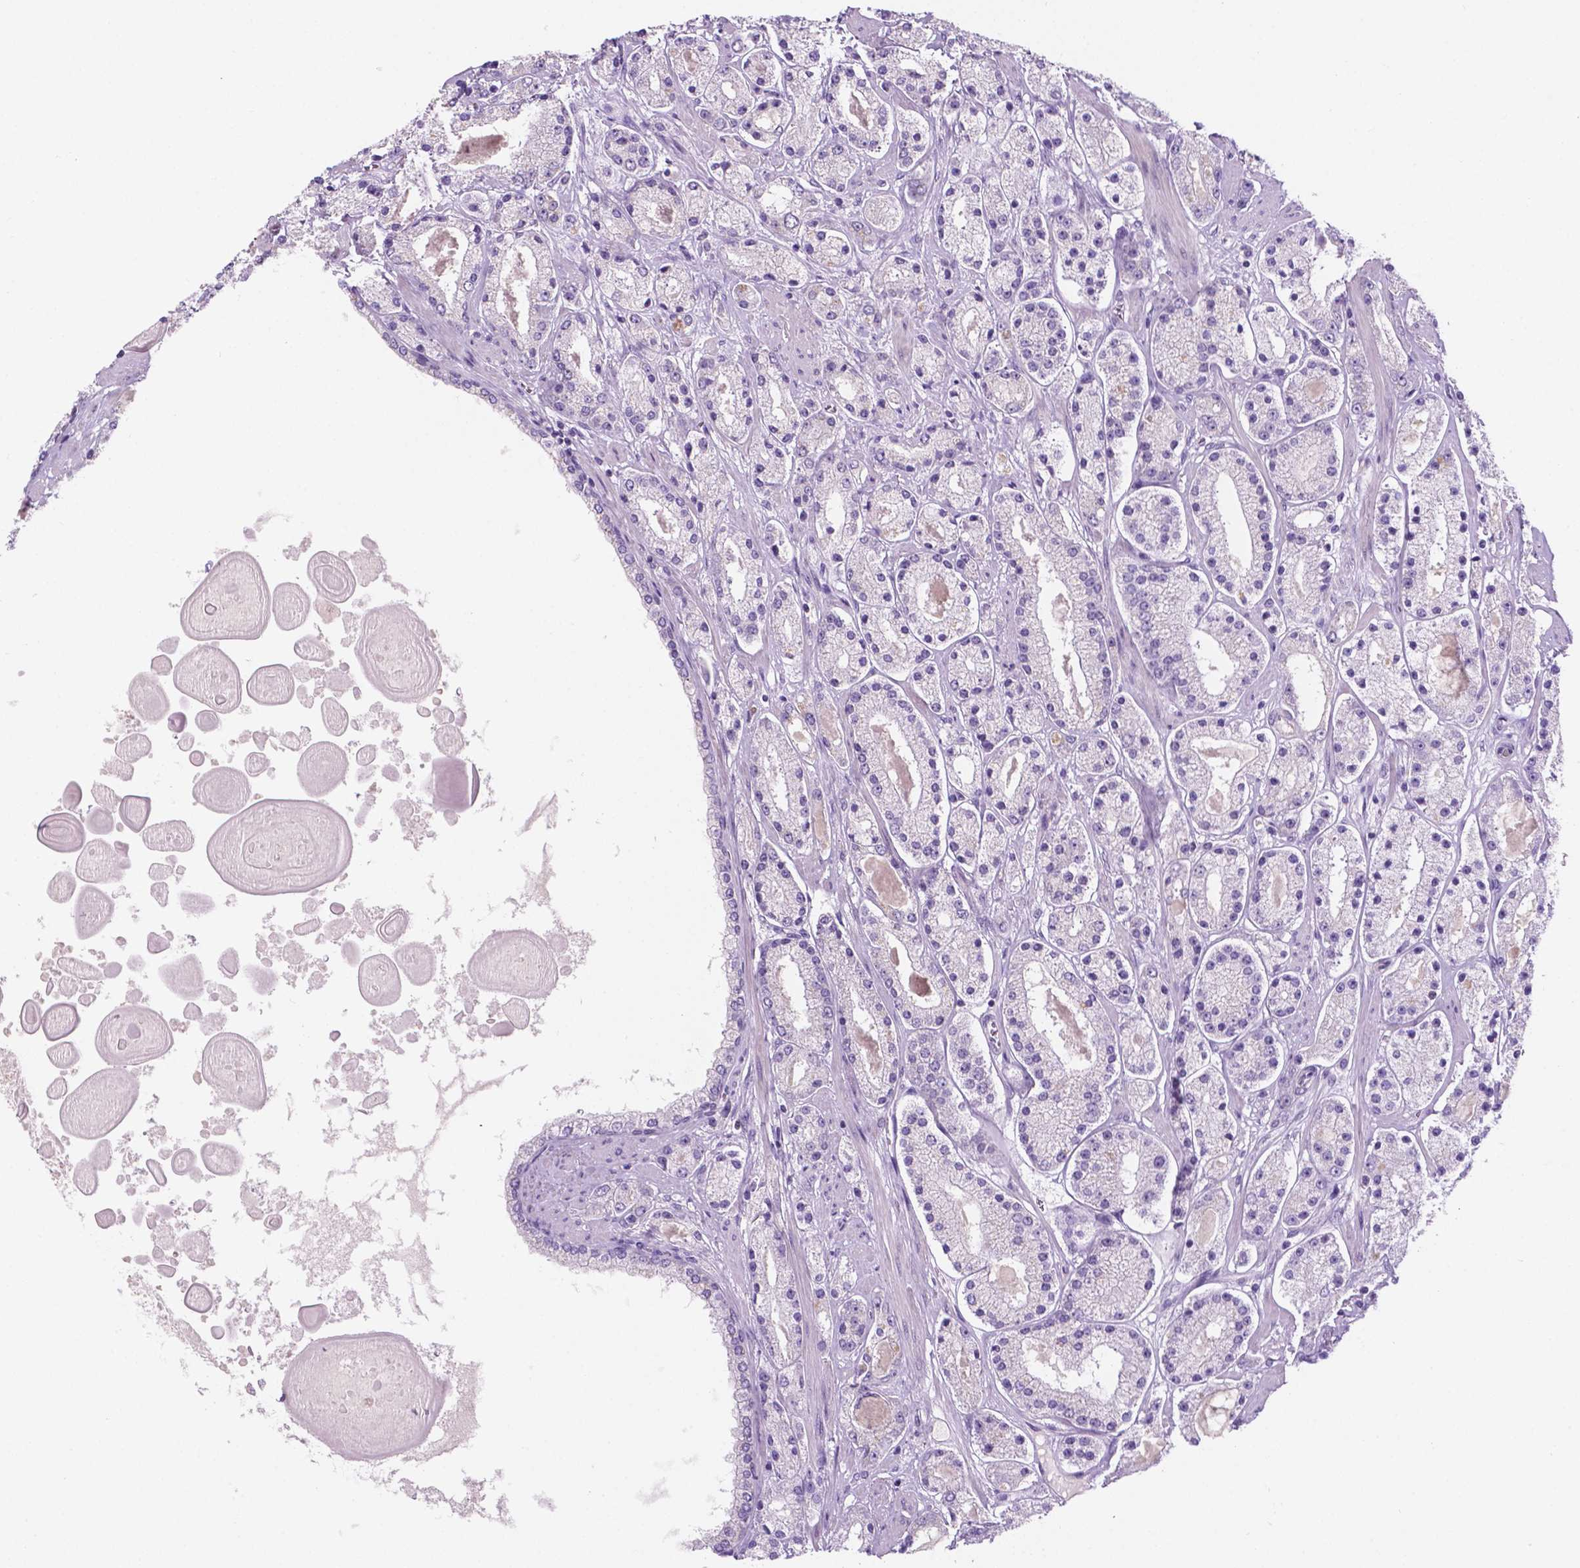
{"staining": {"intensity": "negative", "quantity": "none", "location": "none"}, "tissue": "prostate cancer", "cell_type": "Tumor cells", "image_type": "cancer", "snomed": [{"axis": "morphology", "description": "Adenocarcinoma, High grade"}, {"axis": "topography", "description": "Prostate"}], "caption": "Immunohistochemical staining of human prostate cancer exhibits no significant positivity in tumor cells. Brightfield microscopy of immunohistochemistry stained with DAB (3,3'-diaminobenzidine) (brown) and hematoxylin (blue), captured at high magnification.", "gene": "FAM50B", "patient": {"sex": "male", "age": 67}}